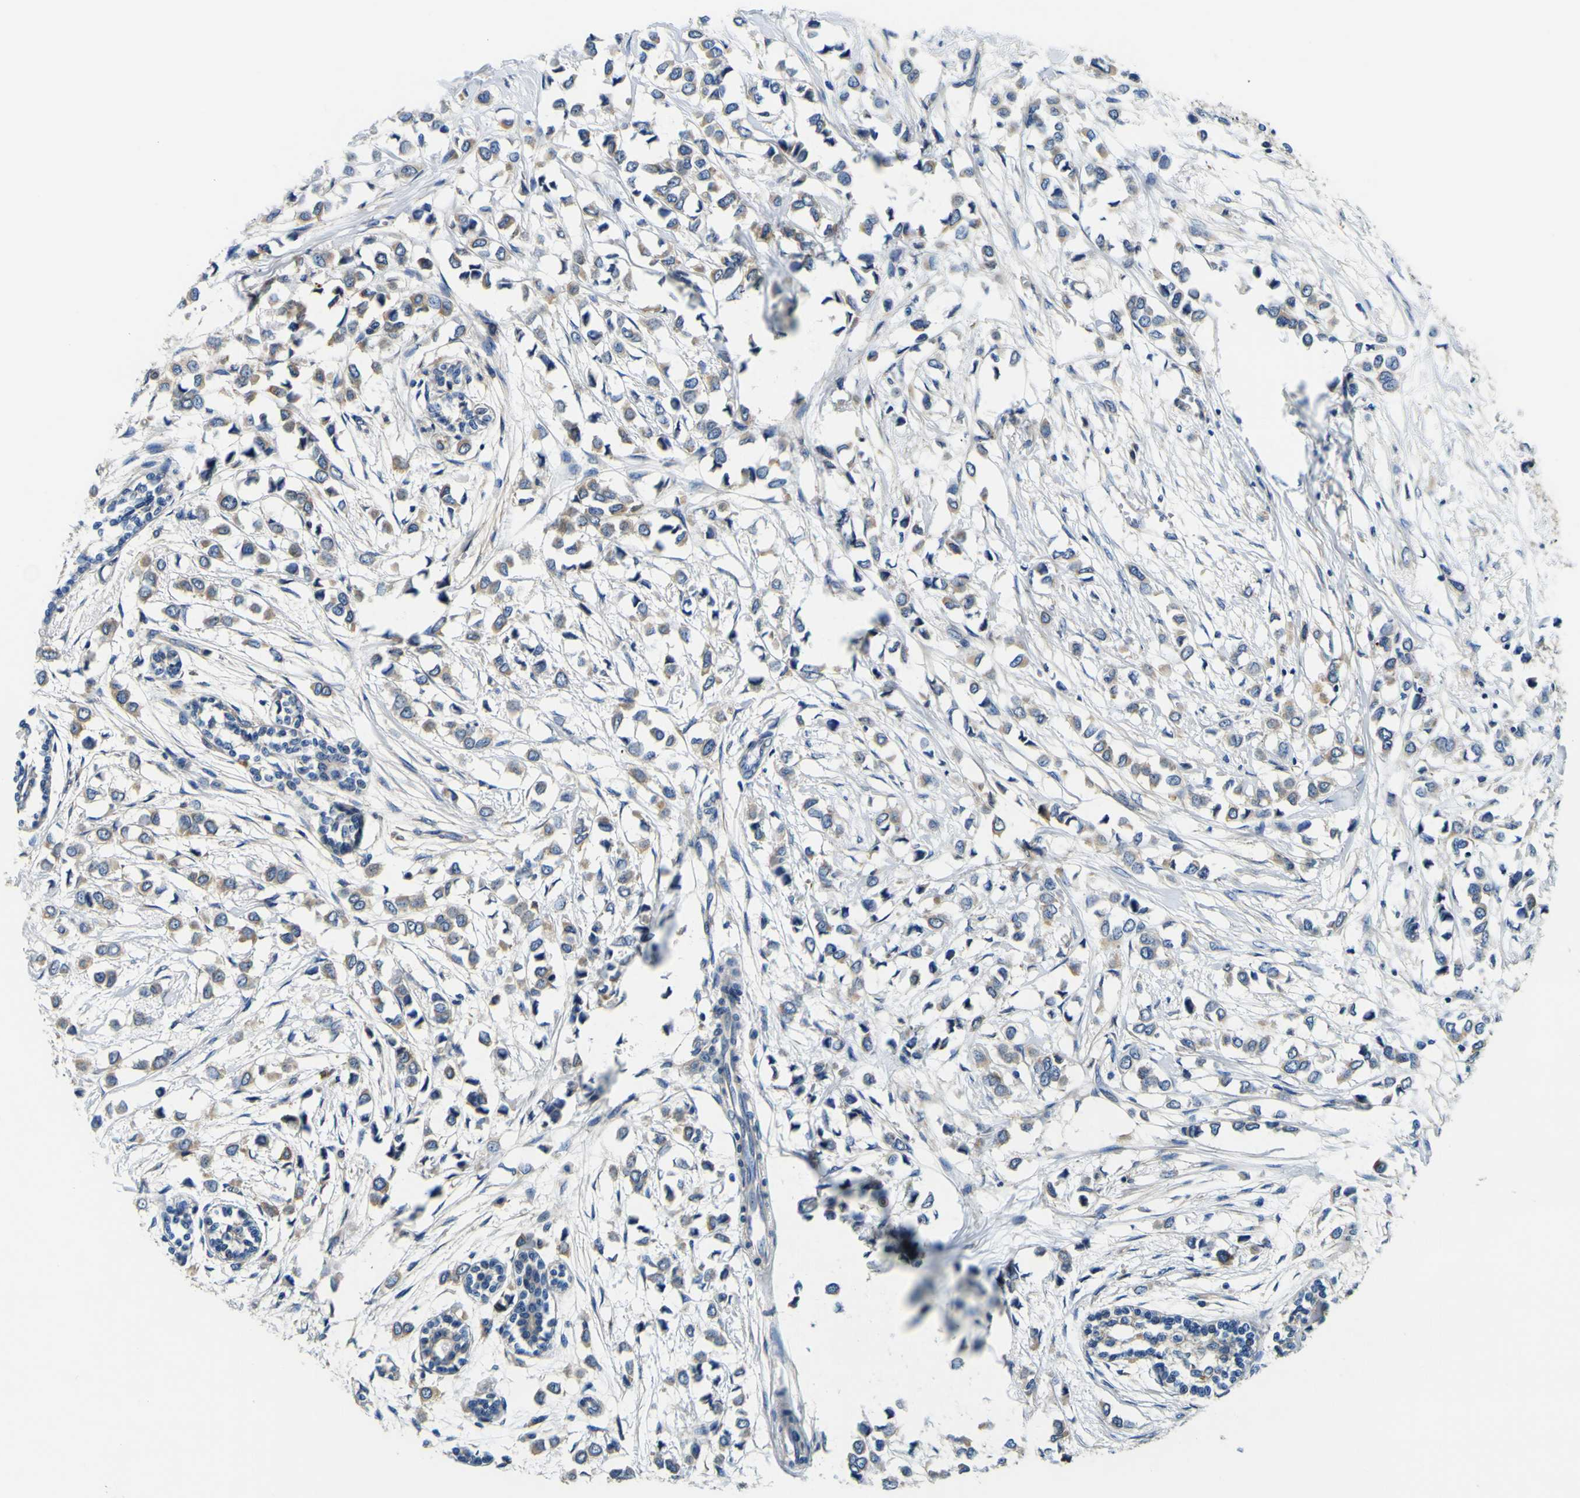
{"staining": {"intensity": "moderate", "quantity": "25%-75%", "location": "cytoplasmic/membranous"}, "tissue": "breast cancer", "cell_type": "Tumor cells", "image_type": "cancer", "snomed": [{"axis": "morphology", "description": "Lobular carcinoma"}, {"axis": "topography", "description": "Breast"}], "caption": "The histopathology image demonstrates immunohistochemical staining of lobular carcinoma (breast). There is moderate cytoplasmic/membranous staining is identified in about 25%-75% of tumor cells.", "gene": "CLSTN1", "patient": {"sex": "female", "age": 51}}